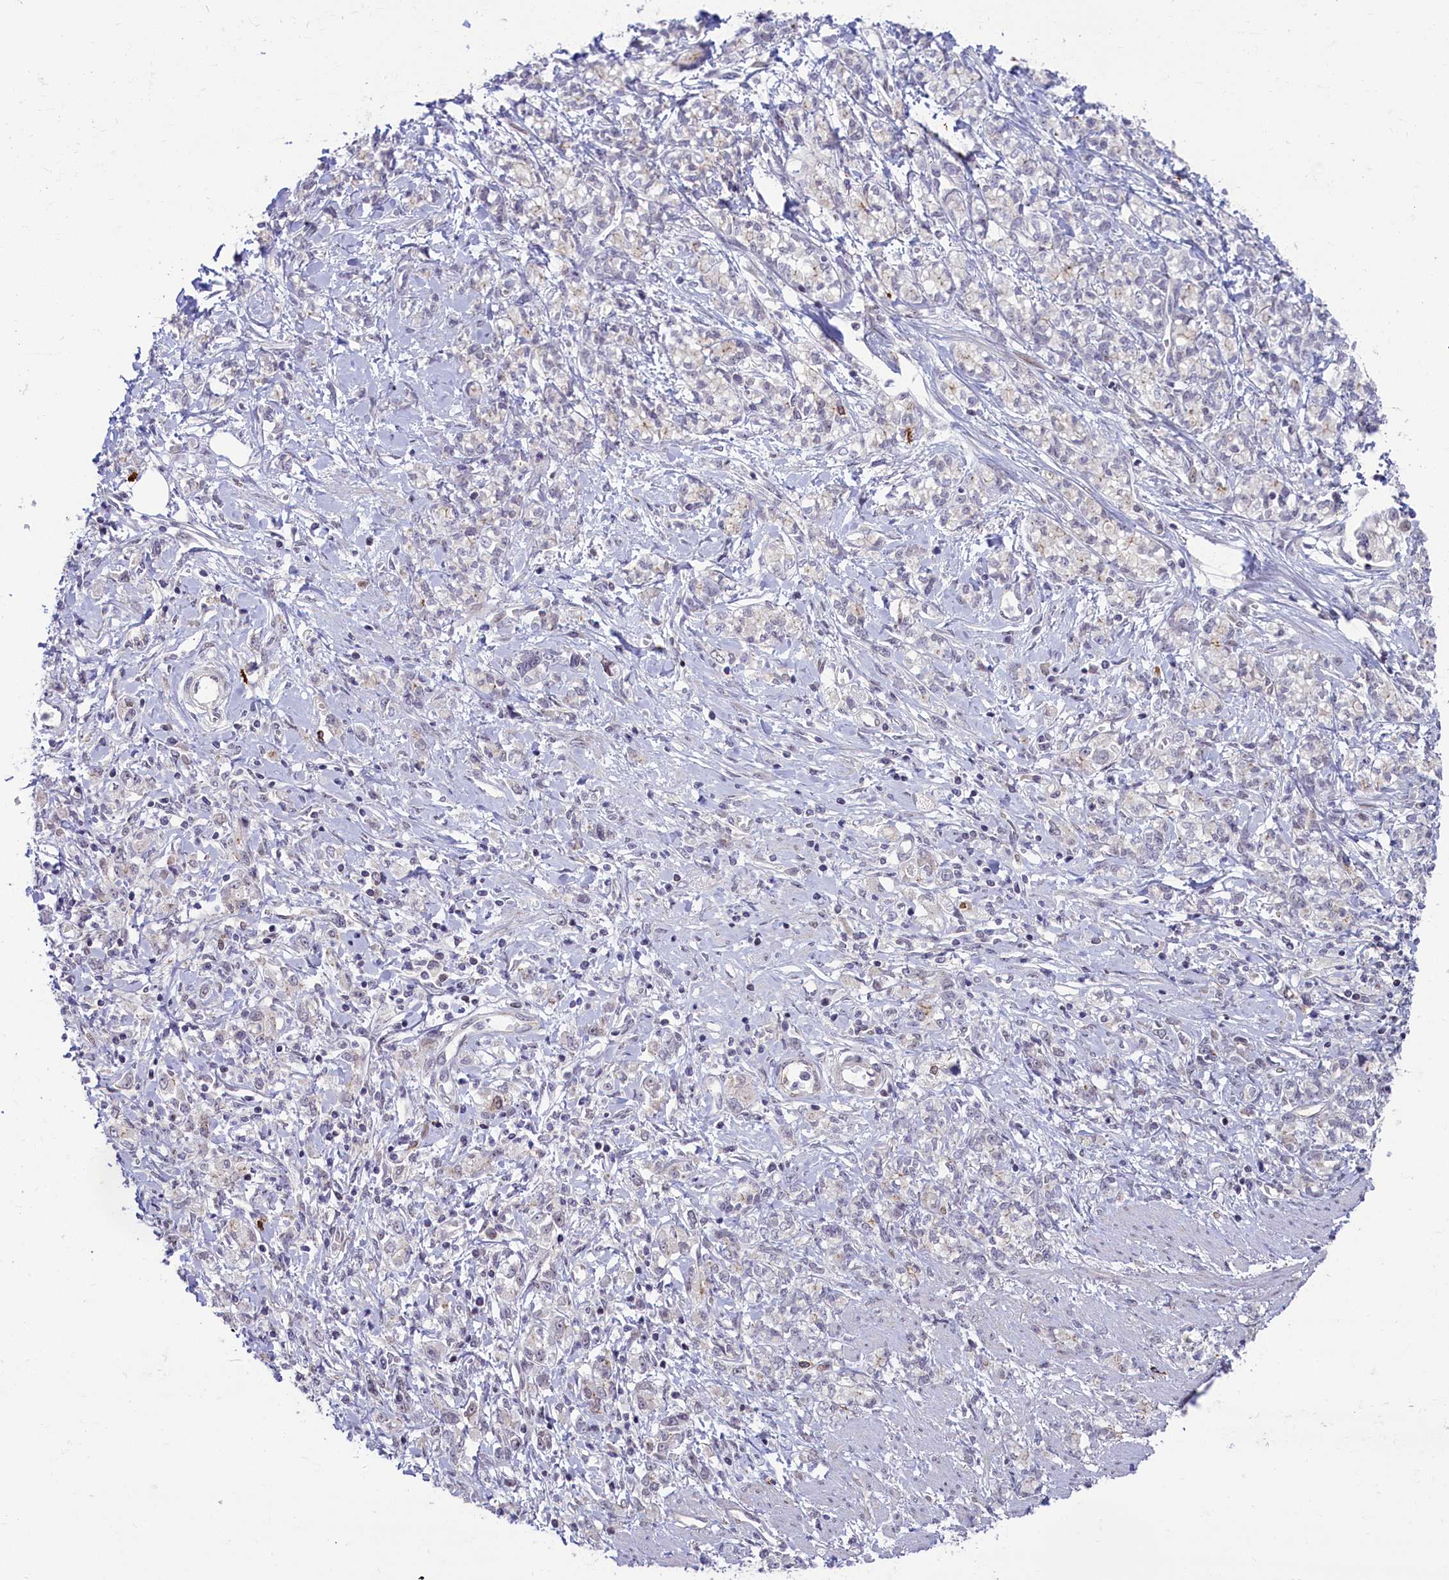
{"staining": {"intensity": "negative", "quantity": "none", "location": "none"}, "tissue": "stomach cancer", "cell_type": "Tumor cells", "image_type": "cancer", "snomed": [{"axis": "morphology", "description": "Adenocarcinoma, NOS"}, {"axis": "topography", "description": "Stomach"}], "caption": "The immunohistochemistry photomicrograph has no significant positivity in tumor cells of stomach cancer (adenocarcinoma) tissue.", "gene": "CCL23", "patient": {"sex": "female", "age": 76}}